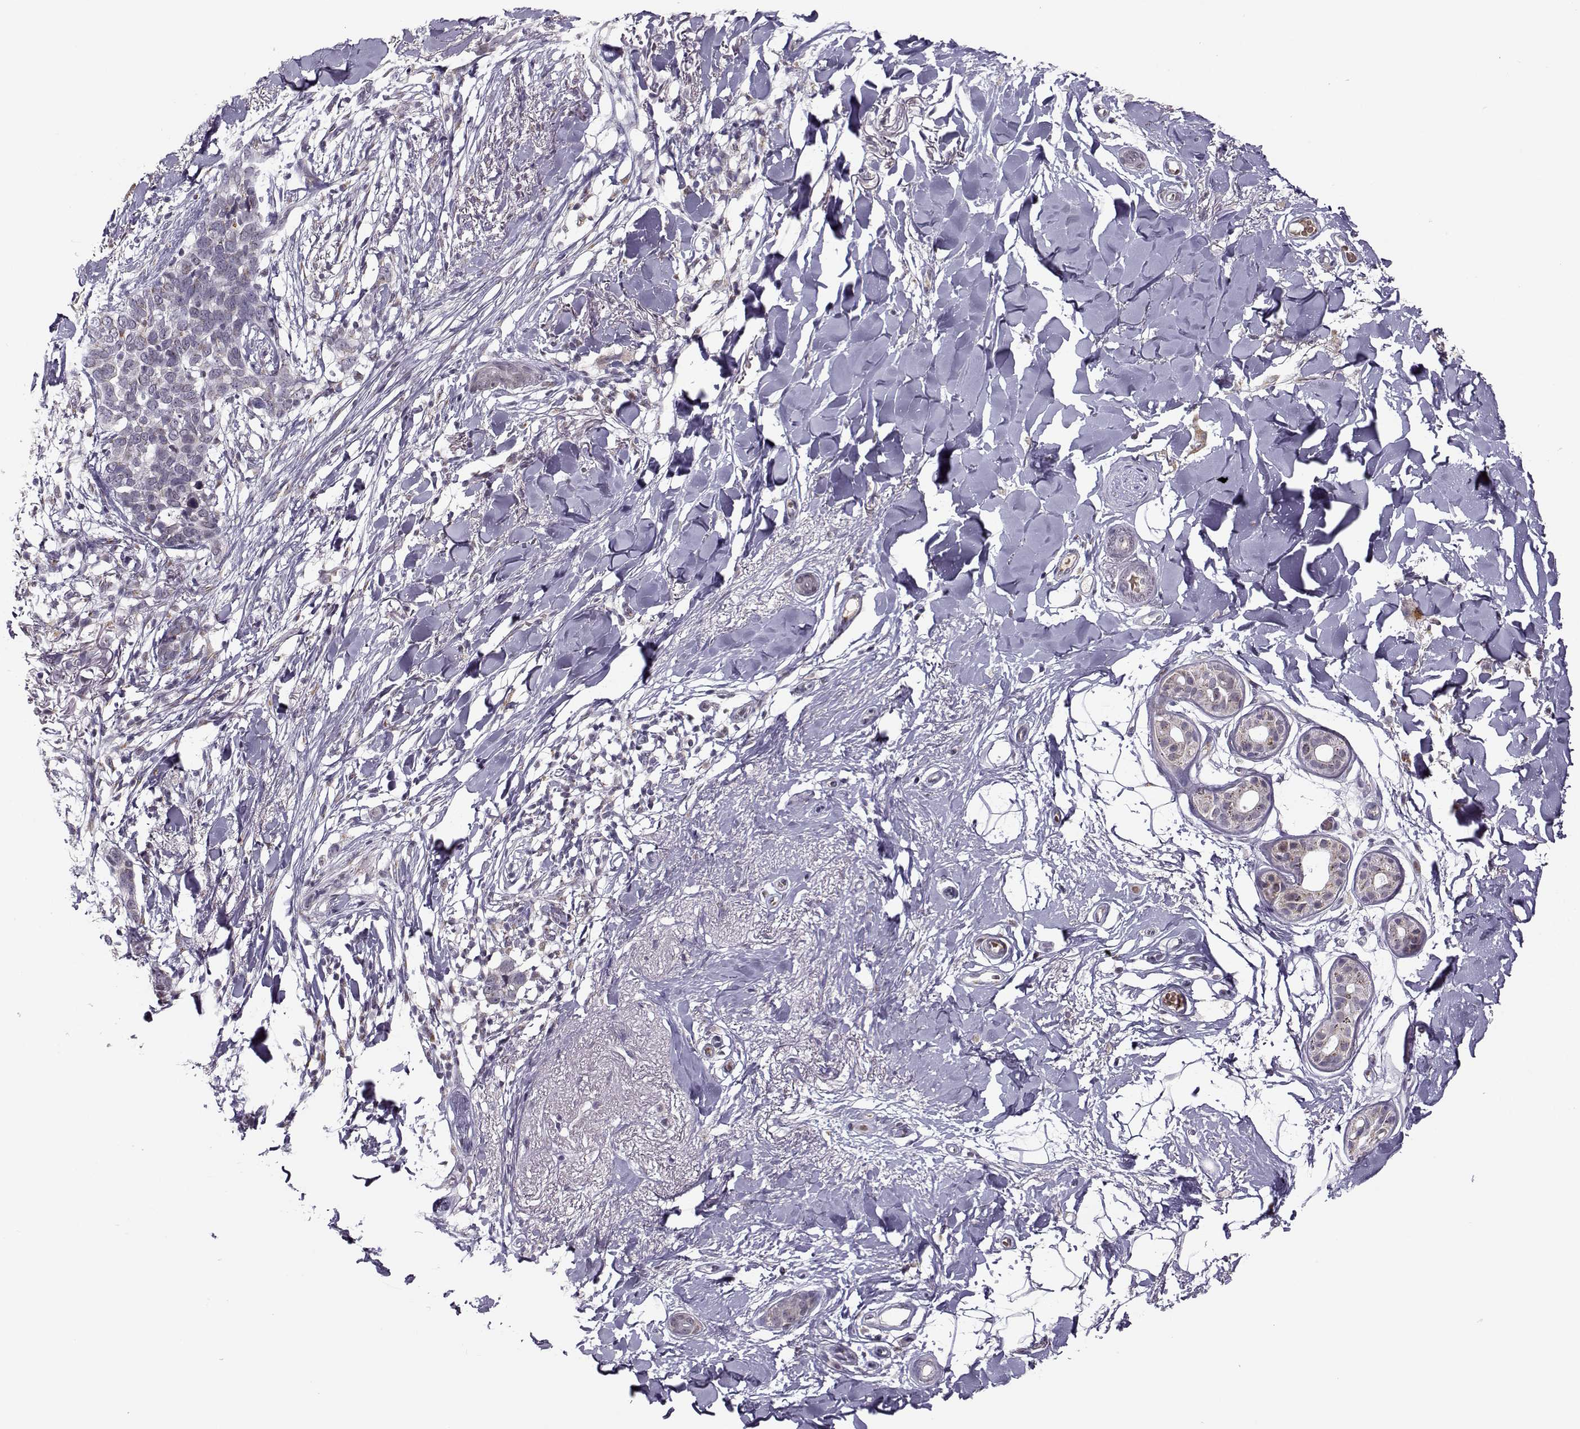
{"staining": {"intensity": "weak", "quantity": ">75%", "location": "cytoplasmic/membranous"}, "tissue": "skin cancer", "cell_type": "Tumor cells", "image_type": "cancer", "snomed": [{"axis": "morphology", "description": "Normal tissue, NOS"}, {"axis": "morphology", "description": "Basal cell carcinoma"}, {"axis": "topography", "description": "Skin"}], "caption": "IHC of human skin basal cell carcinoma exhibits low levels of weak cytoplasmic/membranous staining in approximately >75% of tumor cells. (DAB (3,3'-diaminobenzidine) = brown stain, brightfield microscopy at high magnification).", "gene": "SLC4A5", "patient": {"sex": "male", "age": 84}}